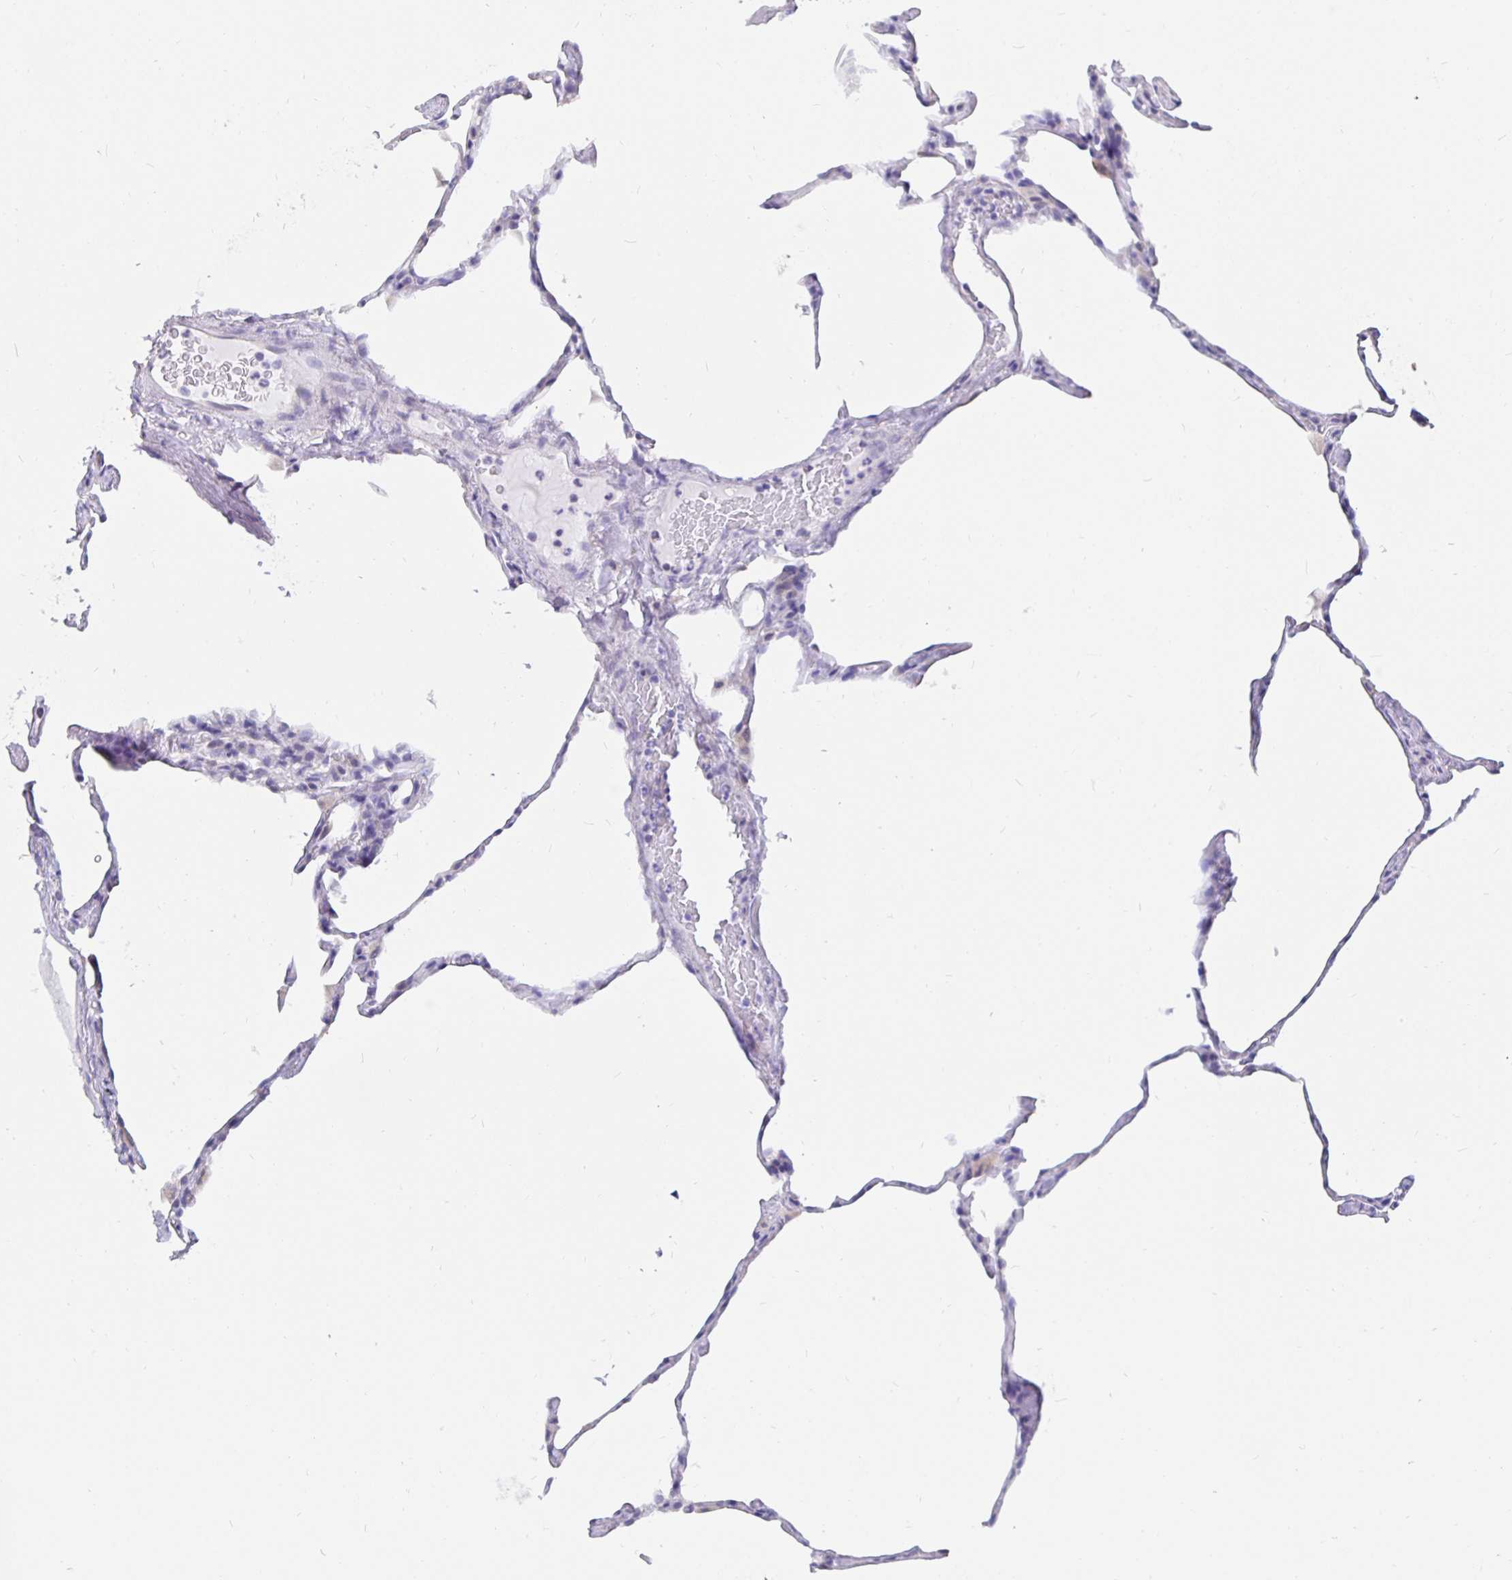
{"staining": {"intensity": "negative", "quantity": "none", "location": "none"}, "tissue": "lung", "cell_type": "Alveolar cells", "image_type": "normal", "snomed": [{"axis": "morphology", "description": "Normal tissue, NOS"}, {"axis": "topography", "description": "Lung"}], "caption": "Alveolar cells show no significant protein staining in benign lung. (Stains: DAB IHC with hematoxylin counter stain, Microscopy: brightfield microscopy at high magnification).", "gene": "DNAI2", "patient": {"sex": "male", "age": 65}}